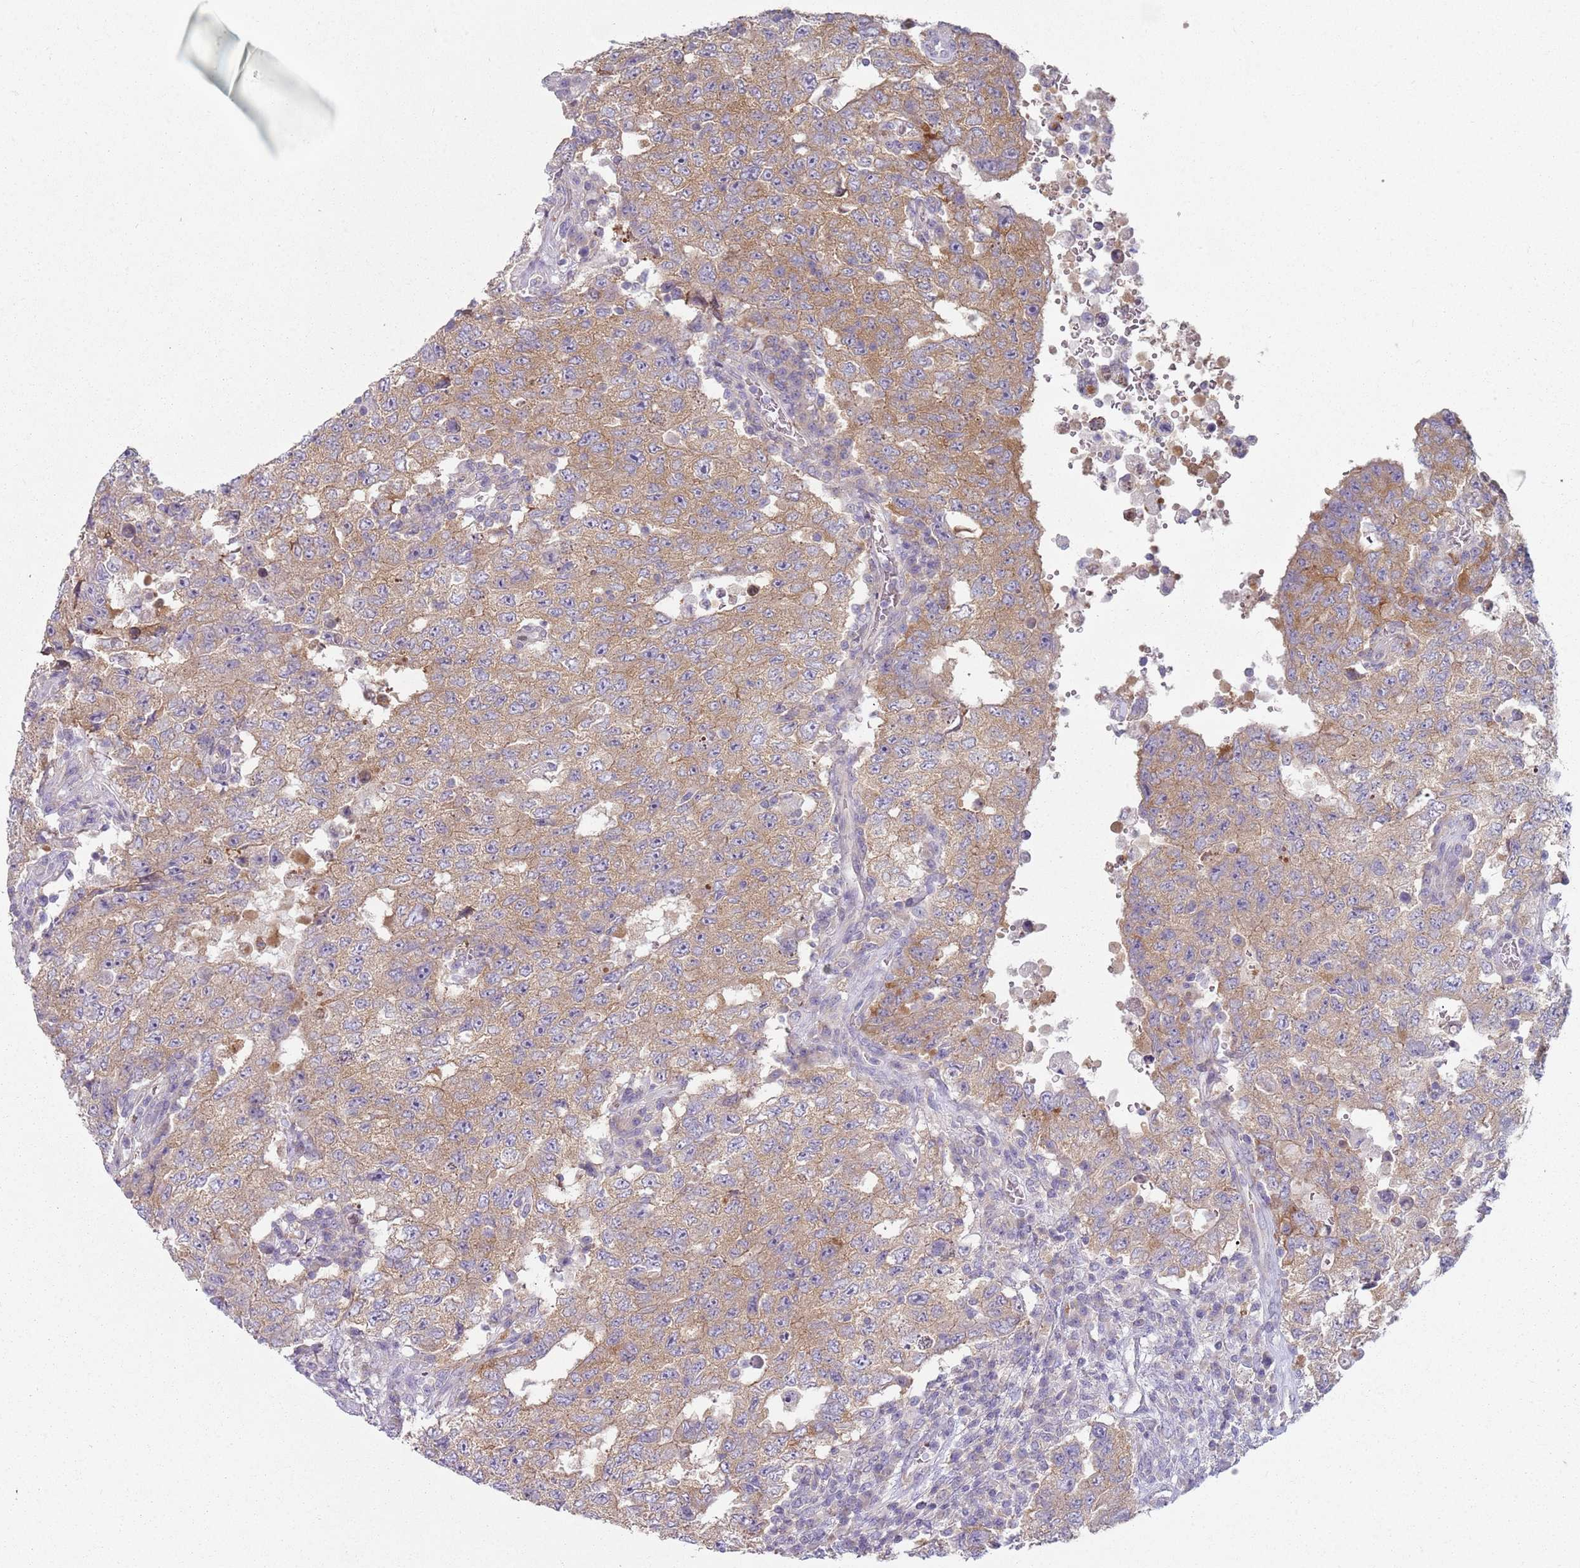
{"staining": {"intensity": "moderate", "quantity": ">75%", "location": "cytoplasmic/membranous"}, "tissue": "testis cancer", "cell_type": "Tumor cells", "image_type": "cancer", "snomed": [{"axis": "morphology", "description": "Carcinoma, Embryonal, NOS"}, {"axis": "topography", "description": "Testis"}], "caption": "Moderate cytoplasmic/membranous protein staining is seen in approximately >75% of tumor cells in embryonal carcinoma (testis).", "gene": "SLC26A6", "patient": {"sex": "male", "age": 26}}